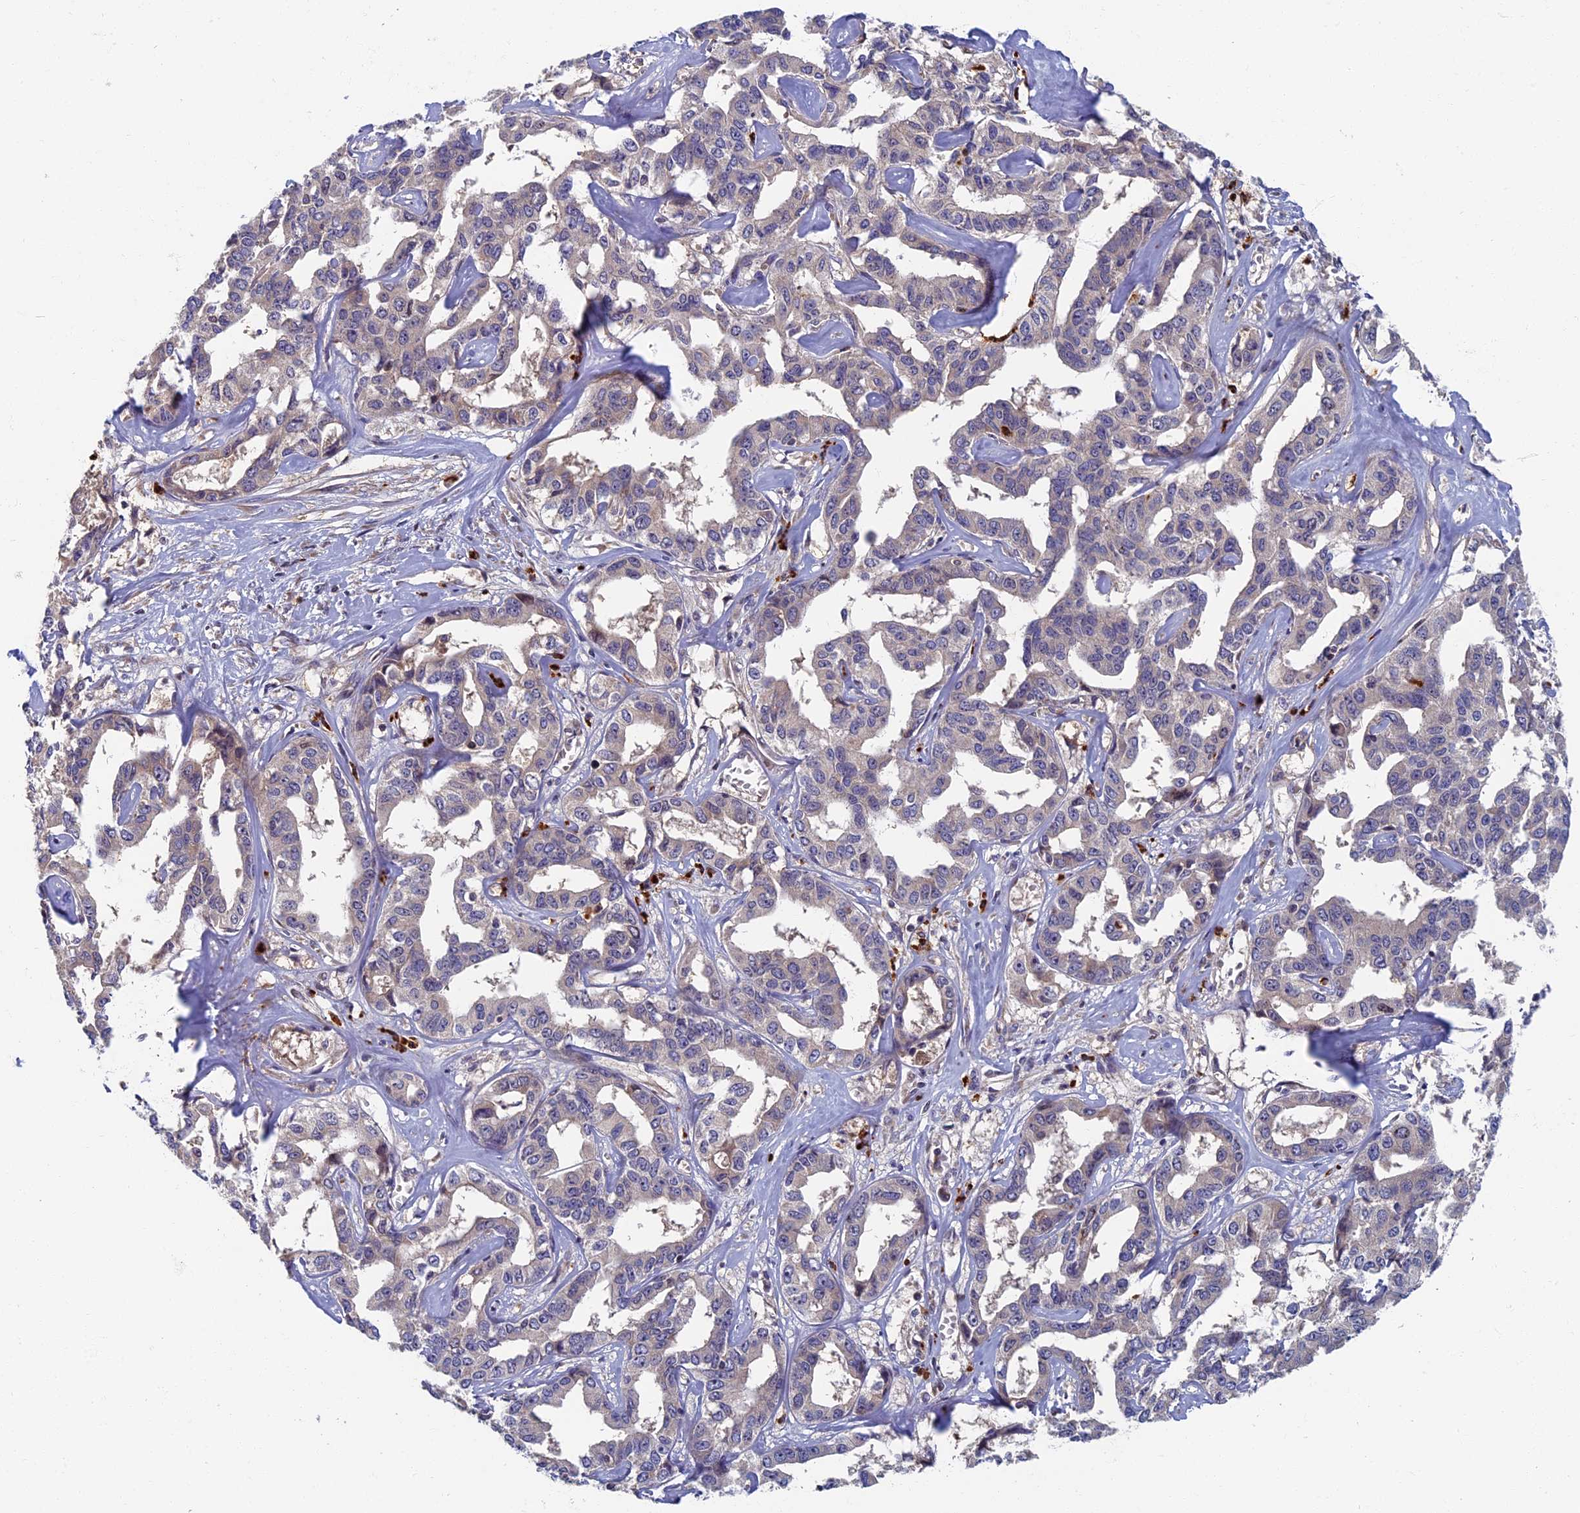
{"staining": {"intensity": "negative", "quantity": "none", "location": "none"}, "tissue": "liver cancer", "cell_type": "Tumor cells", "image_type": "cancer", "snomed": [{"axis": "morphology", "description": "Cholangiocarcinoma"}, {"axis": "topography", "description": "Liver"}], "caption": "Immunohistochemistry (IHC) histopathology image of liver cancer stained for a protein (brown), which shows no expression in tumor cells.", "gene": "TNK2", "patient": {"sex": "male", "age": 59}}